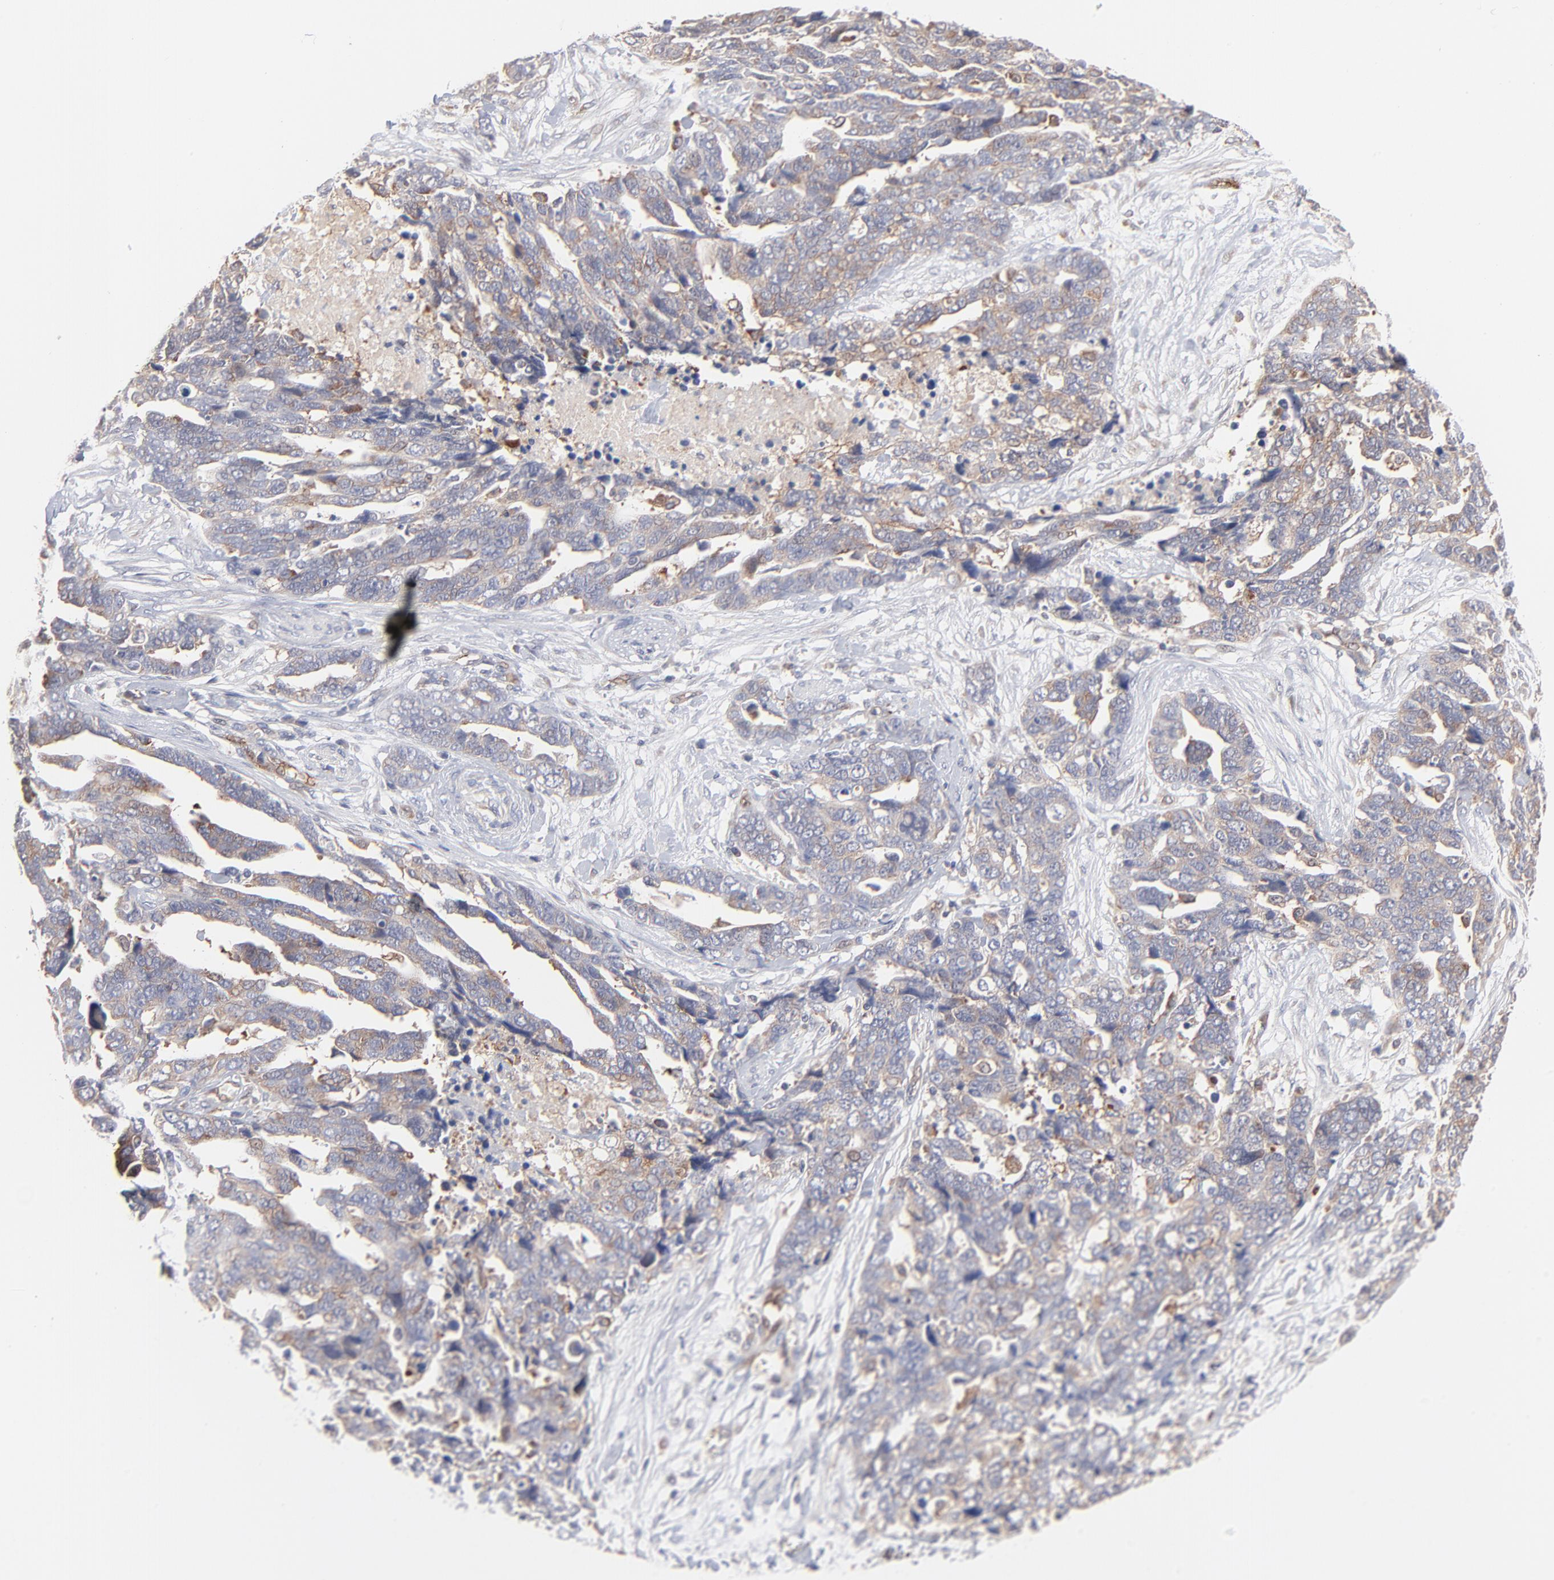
{"staining": {"intensity": "weak", "quantity": ">75%", "location": "cytoplasmic/membranous"}, "tissue": "ovarian cancer", "cell_type": "Tumor cells", "image_type": "cancer", "snomed": [{"axis": "morphology", "description": "Normal tissue, NOS"}, {"axis": "morphology", "description": "Cystadenocarcinoma, serous, NOS"}, {"axis": "topography", "description": "Fallopian tube"}, {"axis": "topography", "description": "Ovary"}], "caption": "Serous cystadenocarcinoma (ovarian) was stained to show a protein in brown. There is low levels of weak cytoplasmic/membranous expression in about >75% of tumor cells.", "gene": "IVNS1ABP", "patient": {"sex": "female", "age": 56}}